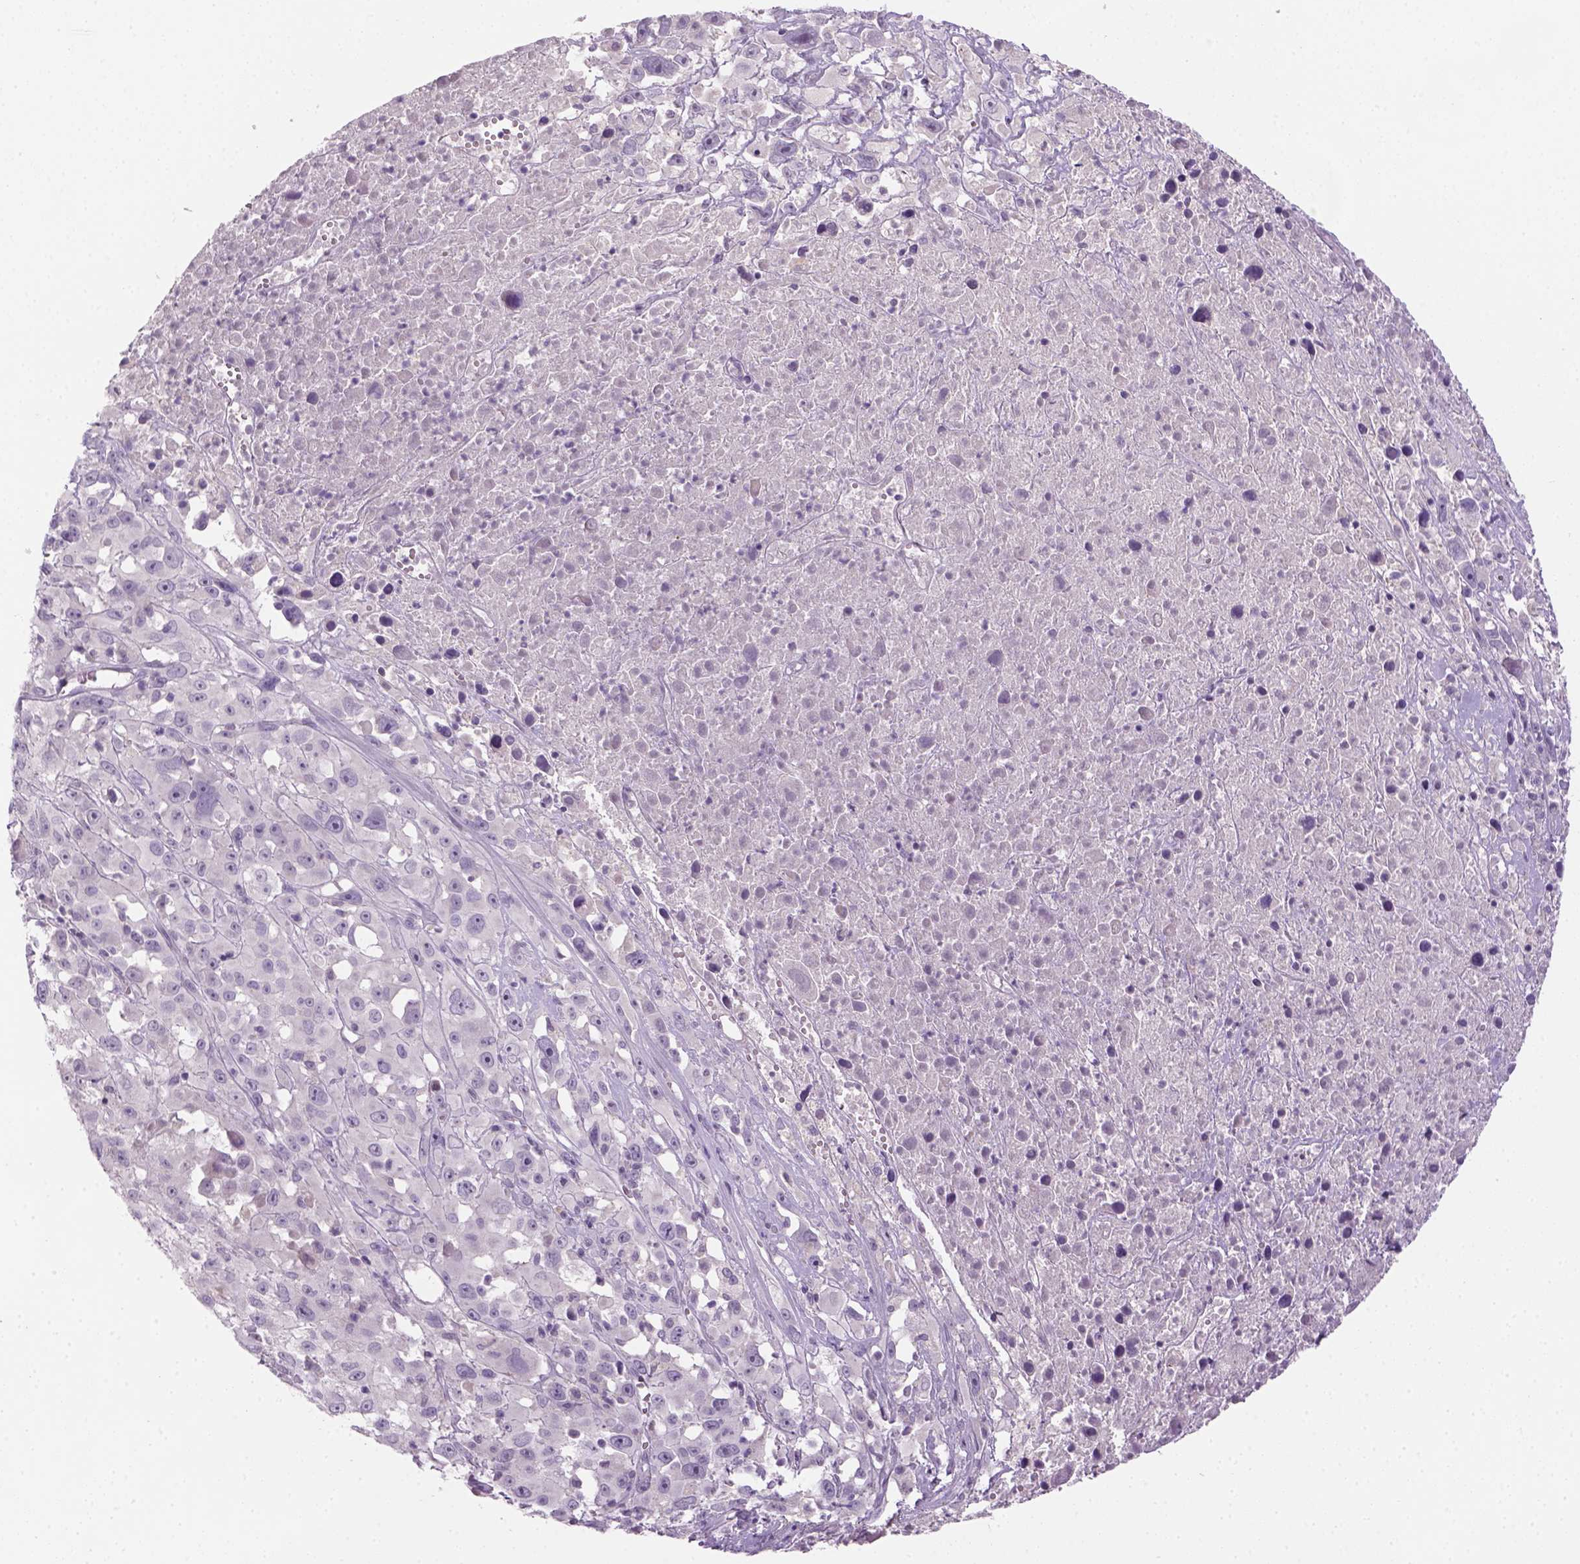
{"staining": {"intensity": "negative", "quantity": "none", "location": "none"}, "tissue": "melanoma", "cell_type": "Tumor cells", "image_type": "cancer", "snomed": [{"axis": "morphology", "description": "Malignant melanoma, Metastatic site"}, {"axis": "topography", "description": "Soft tissue"}], "caption": "This is a histopathology image of IHC staining of malignant melanoma (metastatic site), which shows no positivity in tumor cells.", "gene": "GFI1B", "patient": {"sex": "male", "age": 50}}